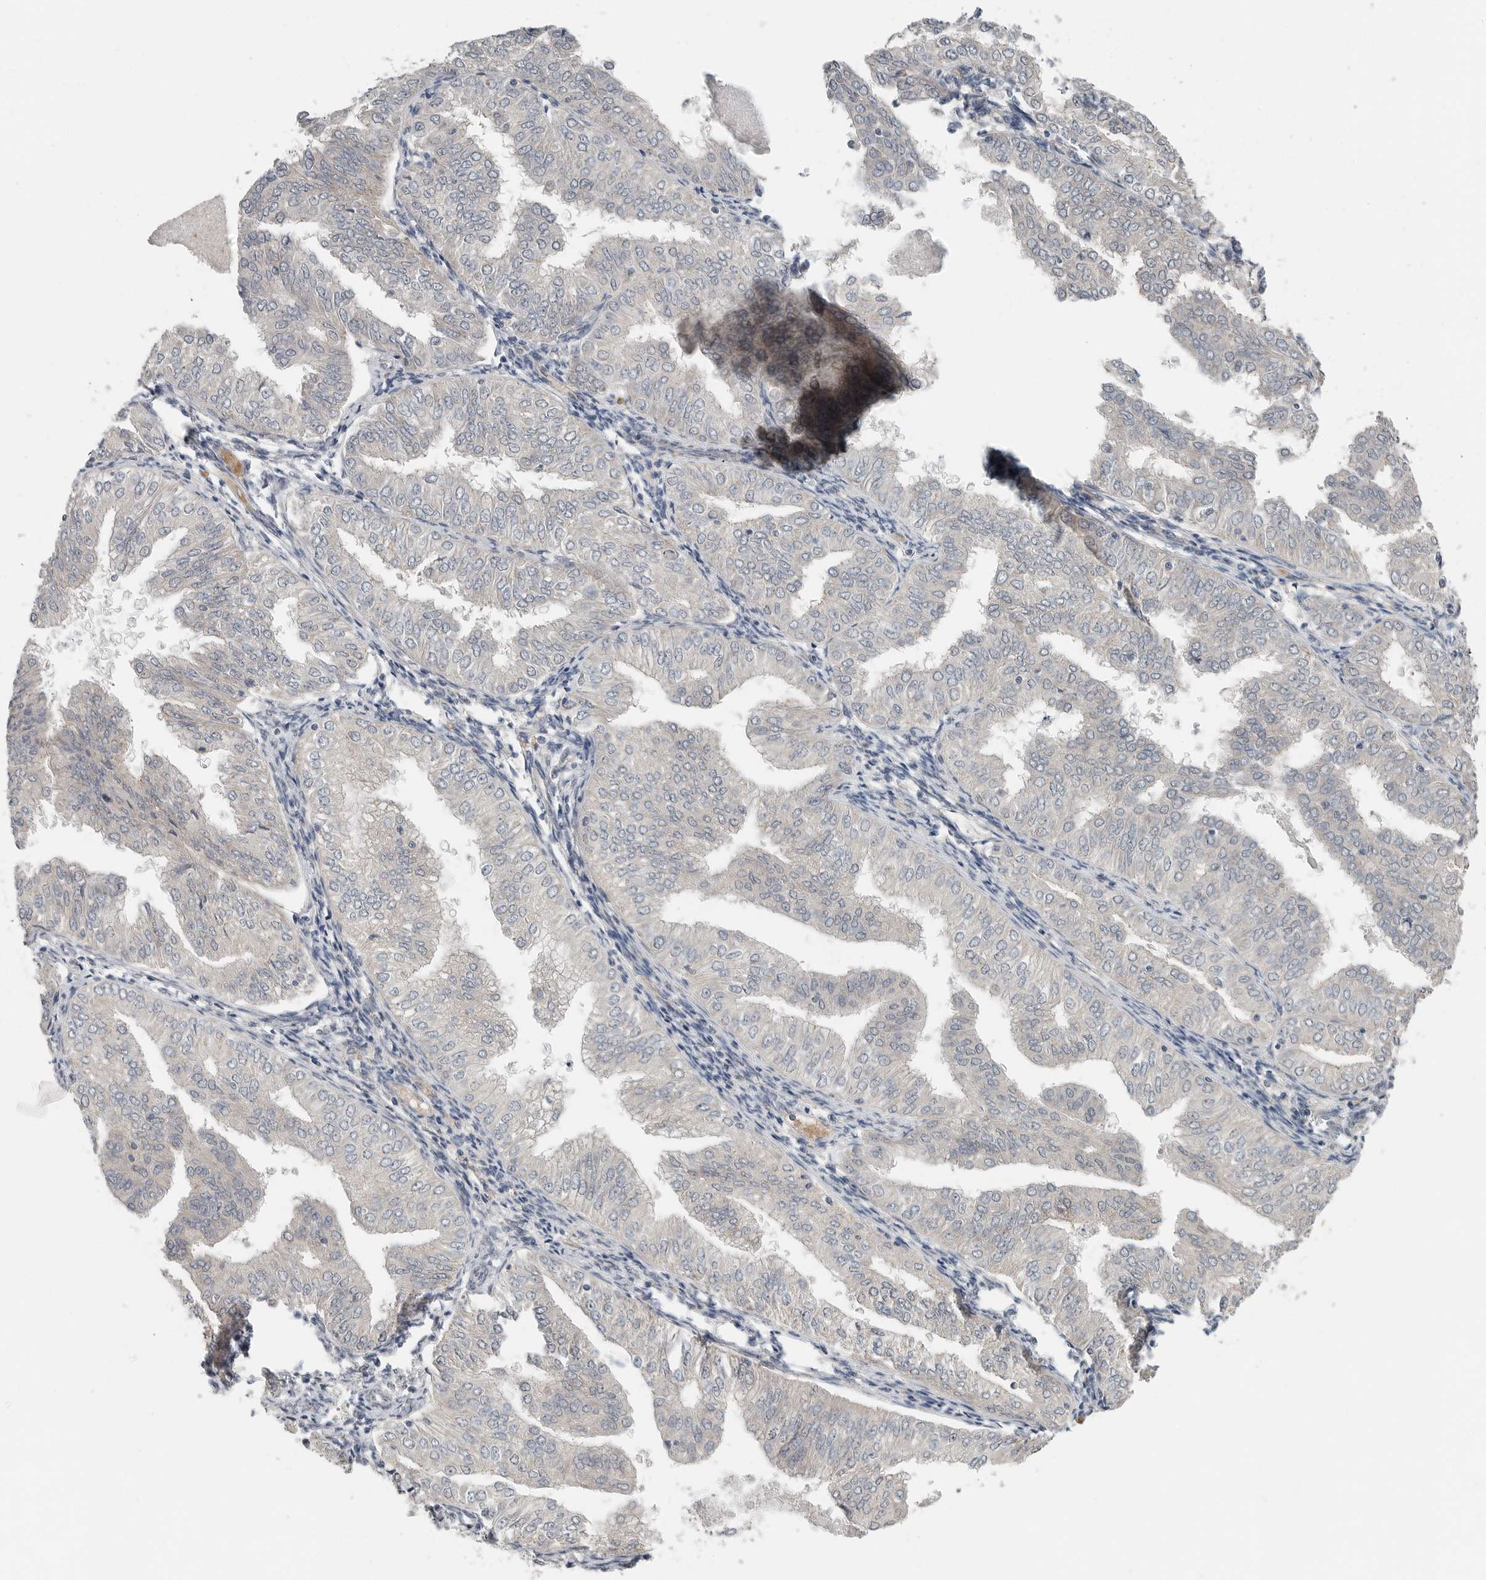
{"staining": {"intensity": "negative", "quantity": "none", "location": "none"}, "tissue": "endometrial cancer", "cell_type": "Tumor cells", "image_type": "cancer", "snomed": [{"axis": "morphology", "description": "Normal tissue, NOS"}, {"axis": "morphology", "description": "Adenocarcinoma, NOS"}, {"axis": "topography", "description": "Endometrium"}], "caption": "Immunohistochemistry (IHC) micrograph of endometrial adenocarcinoma stained for a protein (brown), which displays no staining in tumor cells.", "gene": "FCRLB", "patient": {"sex": "female", "age": 53}}